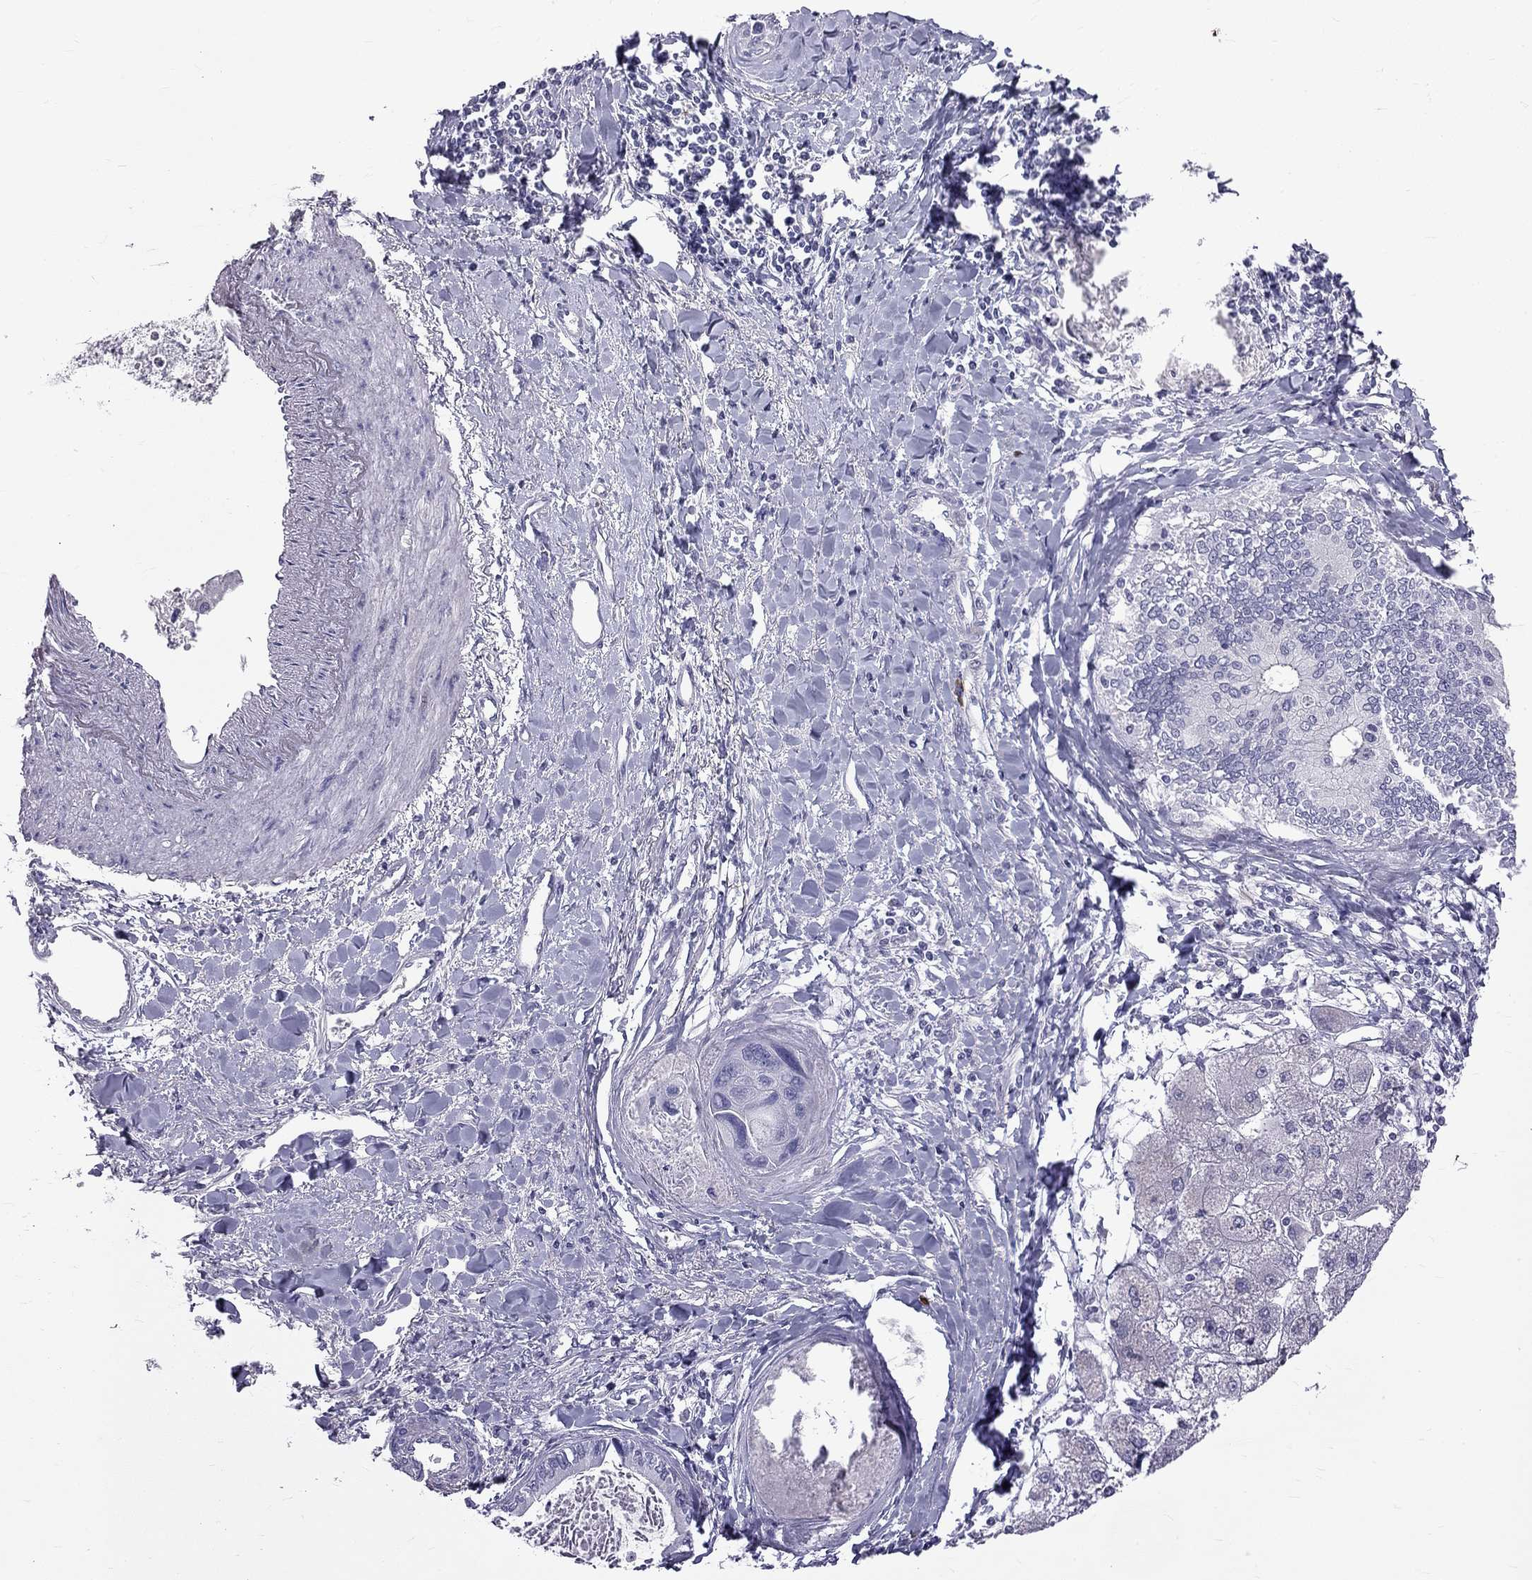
{"staining": {"intensity": "negative", "quantity": "none", "location": "none"}, "tissue": "liver cancer", "cell_type": "Tumor cells", "image_type": "cancer", "snomed": [{"axis": "morphology", "description": "Cholangiocarcinoma"}, {"axis": "topography", "description": "Liver"}], "caption": "Tumor cells show no significant protein staining in liver cancer. (Immunohistochemistry, brightfield microscopy, high magnification).", "gene": "RTL9", "patient": {"sex": "male", "age": 66}}